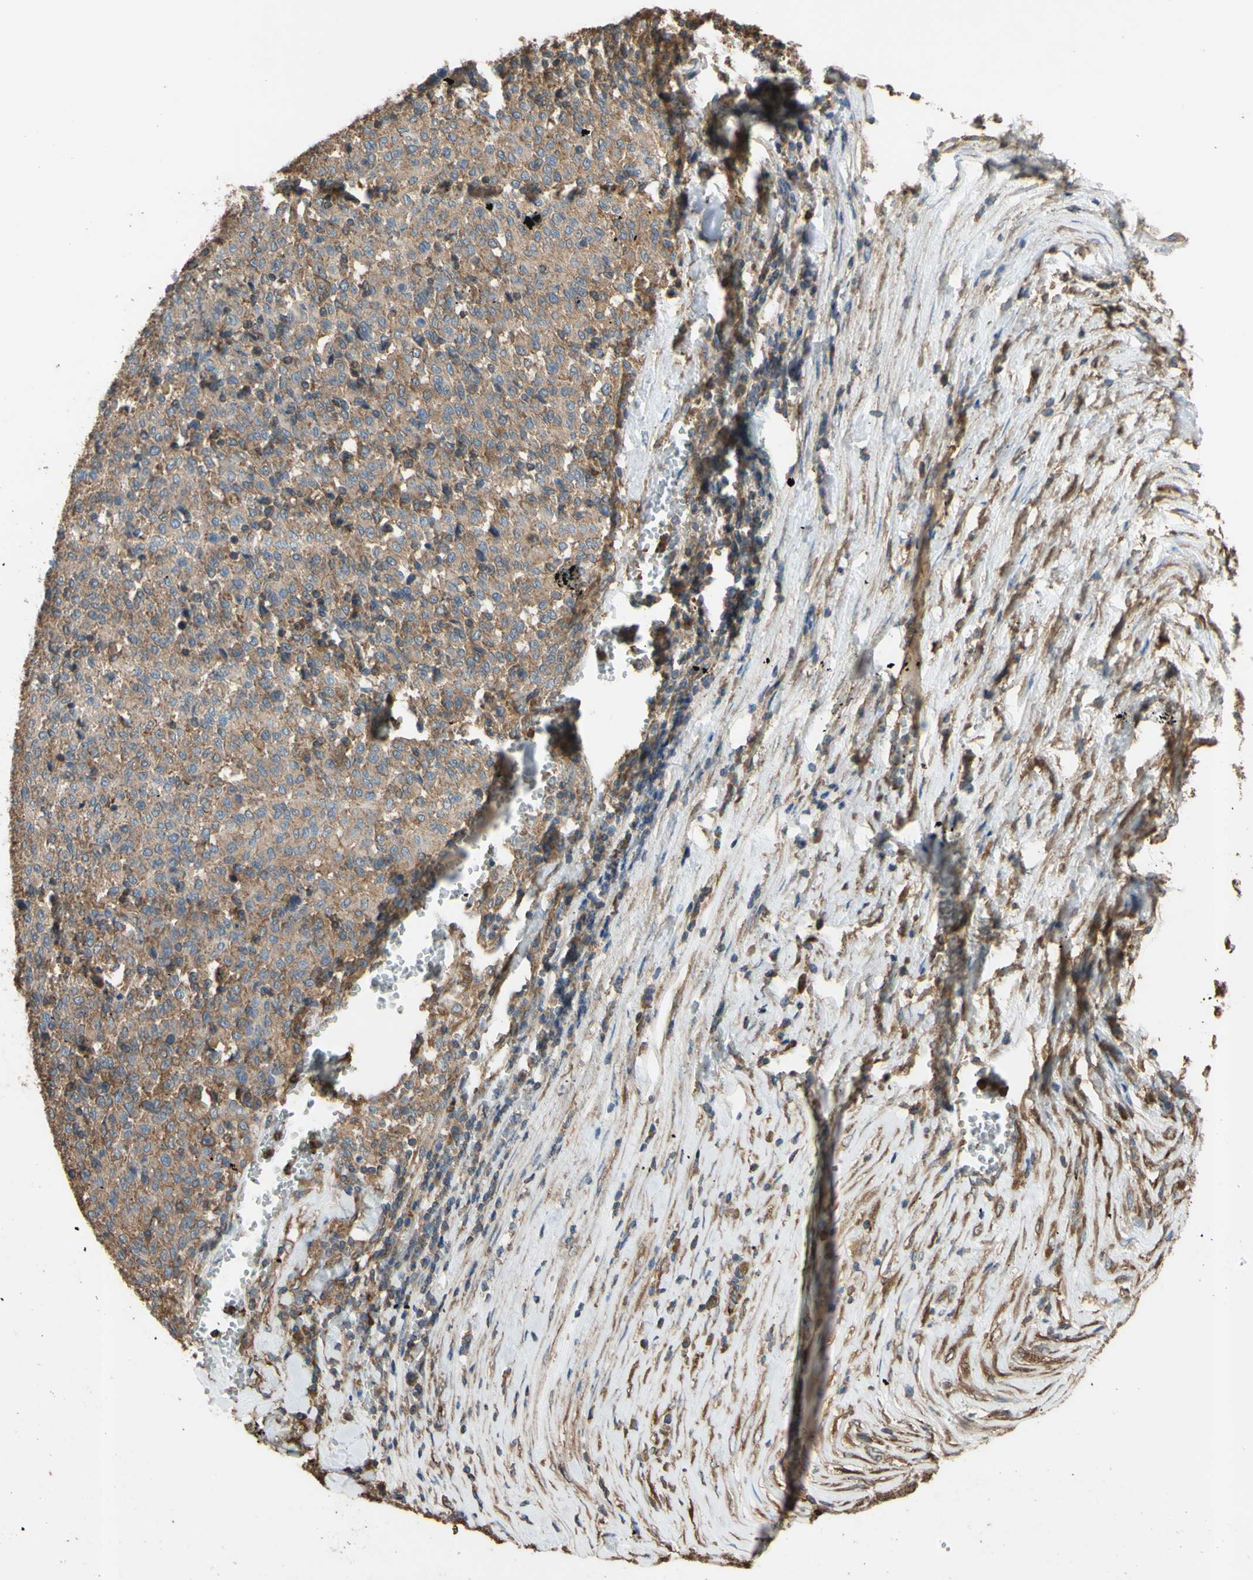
{"staining": {"intensity": "moderate", "quantity": ">75%", "location": "cytoplasmic/membranous"}, "tissue": "melanoma", "cell_type": "Tumor cells", "image_type": "cancer", "snomed": [{"axis": "morphology", "description": "Malignant melanoma, Metastatic site"}, {"axis": "topography", "description": "Pancreas"}], "caption": "An IHC image of neoplastic tissue is shown. Protein staining in brown highlights moderate cytoplasmic/membranous positivity in malignant melanoma (metastatic site) within tumor cells. (DAB IHC with brightfield microscopy, high magnification).", "gene": "CTTN", "patient": {"sex": "female", "age": 30}}